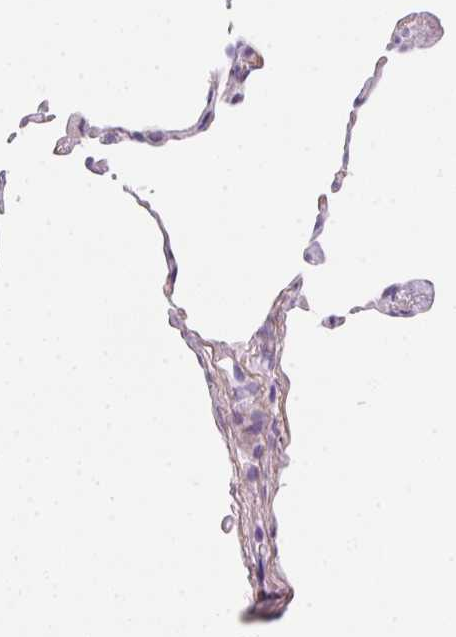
{"staining": {"intensity": "negative", "quantity": "none", "location": "none"}, "tissue": "lung", "cell_type": "Alveolar cells", "image_type": "normal", "snomed": [{"axis": "morphology", "description": "Normal tissue, NOS"}, {"axis": "topography", "description": "Lung"}], "caption": "High power microscopy image of an immunohistochemistry histopathology image of normal lung, revealing no significant staining in alveolar cells.", "gene": "MYL4", "patient": {"sex": "female", "age": 57}}